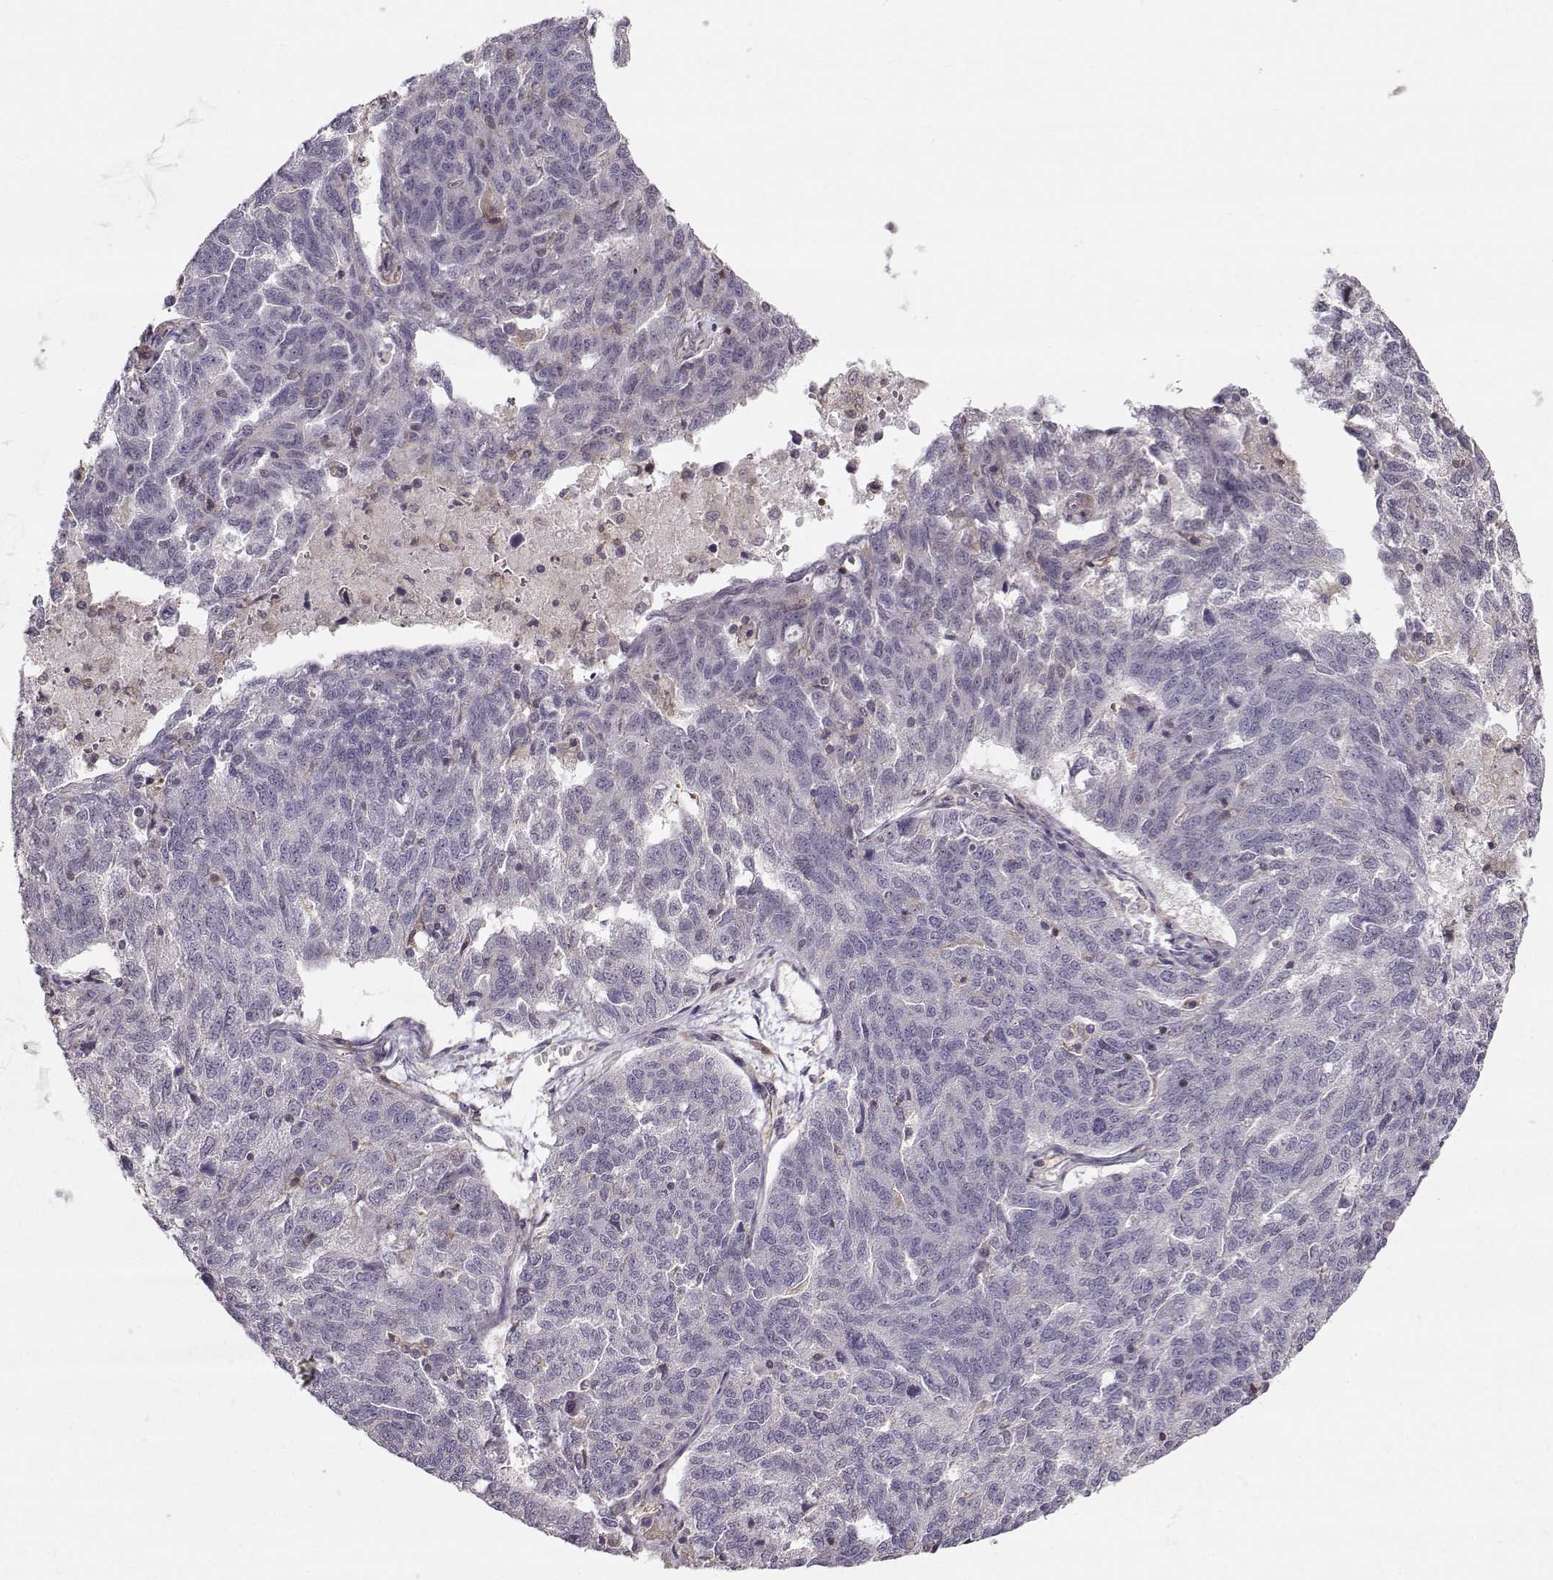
{"staining": {"intensity": "negative", "quantity": "none", "location": "none"}, "tissue": "ovarian cancer", "cell_type": "Tumor cells", "image_type": "cancer", "snomed": [{"axis": "morphology", "description": "Cystadenocarcinoma, serous, NOS"}, {"axis": "topography", "description": "Ovary"}], "caption": "This is an IHC histopathology image of human ovarian serous cystadenocarcinoma. There is no expression in tumor cells.", "gene": "ASB16", "patient": {"sex": "female", "age": 71}}